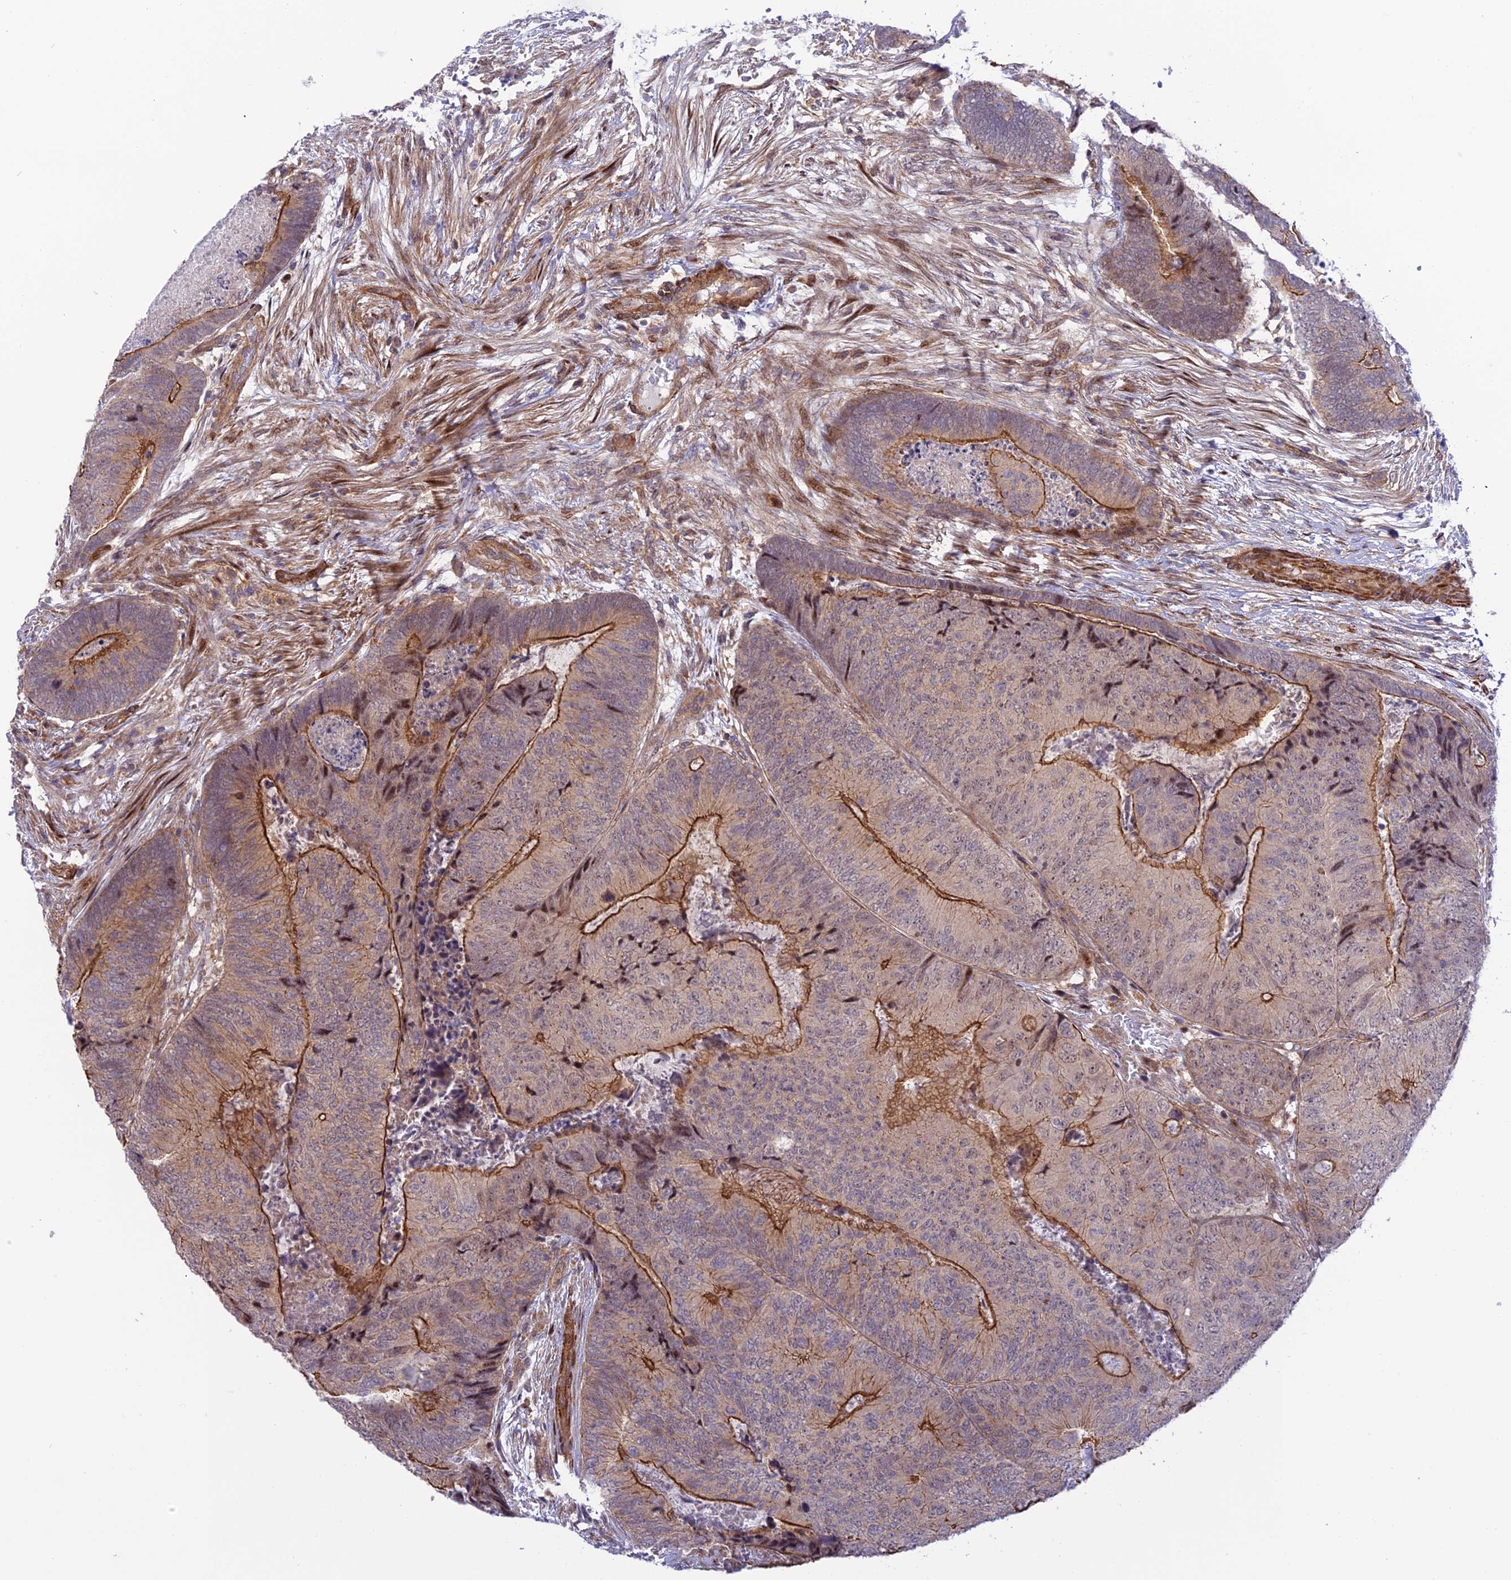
{"staining": {"intensity": "strong", "quantity": "25%-75%", "location": "cytoplasmic/membranous"}, "tissue": "colorectal cancer", "cell_type": "Tumor cells", "image_type": "cancer", "snomed": [{"axis": "morphology", "description": "Adenocarcinoma, NOS"}, {"axis": "topography", "description": "Colon"}], "caption": "Immunohistochemical staining of adenocarcinoma (colorectal) shows strong cytoplasmic/membranous protein positivity in about 25%-75% of tumor cells. (IHC, brightfield microscopy, high magnification).", "gene": "ZNF584", "patient": {"sex": "female", "age": 67}}